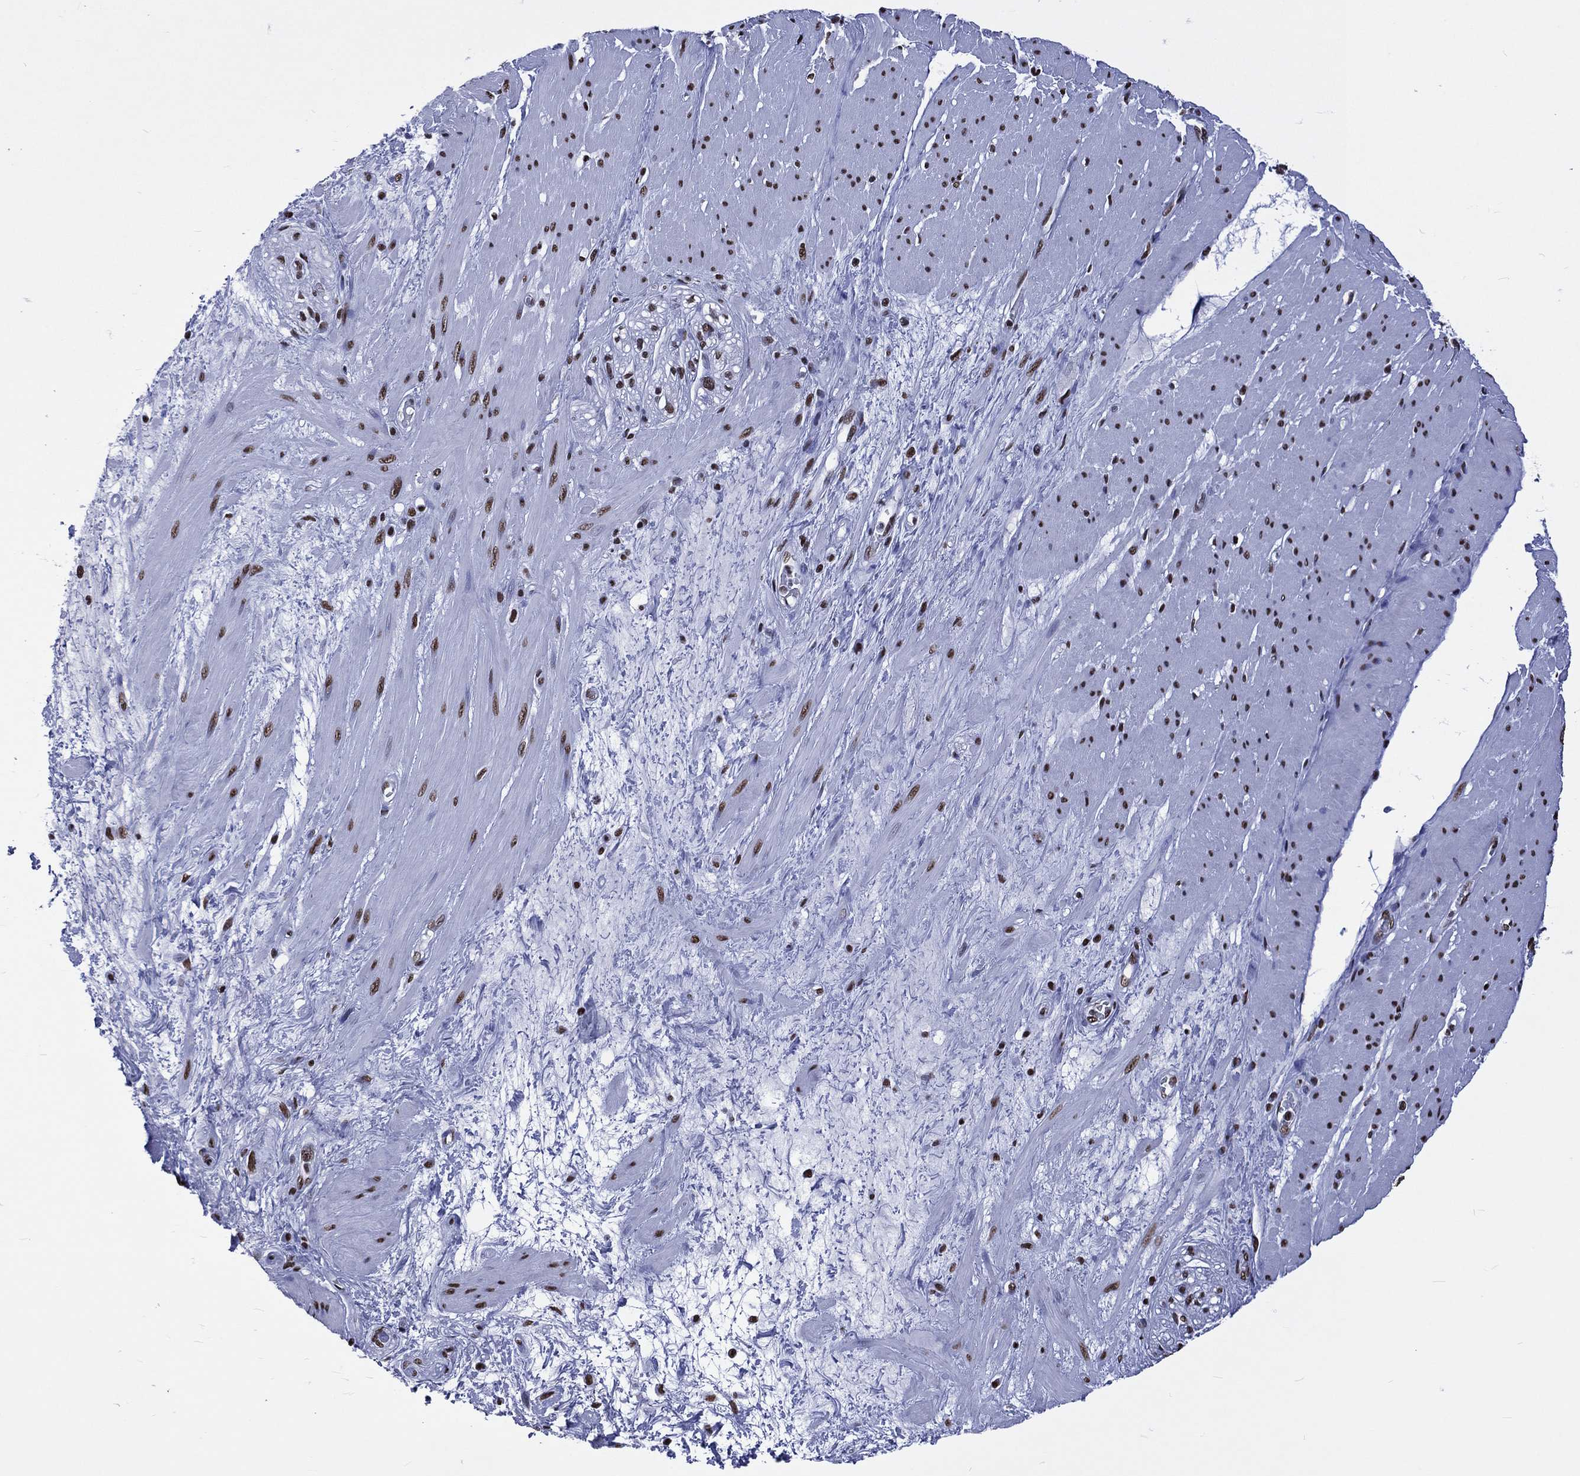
{"staining": {"intensity": "strong", "quantity": ">75%", "location": "nuclear"}, "tissue": "smooth muscle", "cell_type": "Smooth muscle cells", "image_type": "normal", "snomed": [{"axis": "morphology", "description": "Normal tissue, NOS"}, {"axis": "topography", "description": "Soft tissue"}, {"axis": "topography", "description": "Smooth muscle"}], "caption": "A high amount of strong nuclear expression is appreciated in about >75% of smooth muscle cells in benign smooth muscle.", "gene": "RETREG2", "patient": {"sex": "male", "age": 72}}